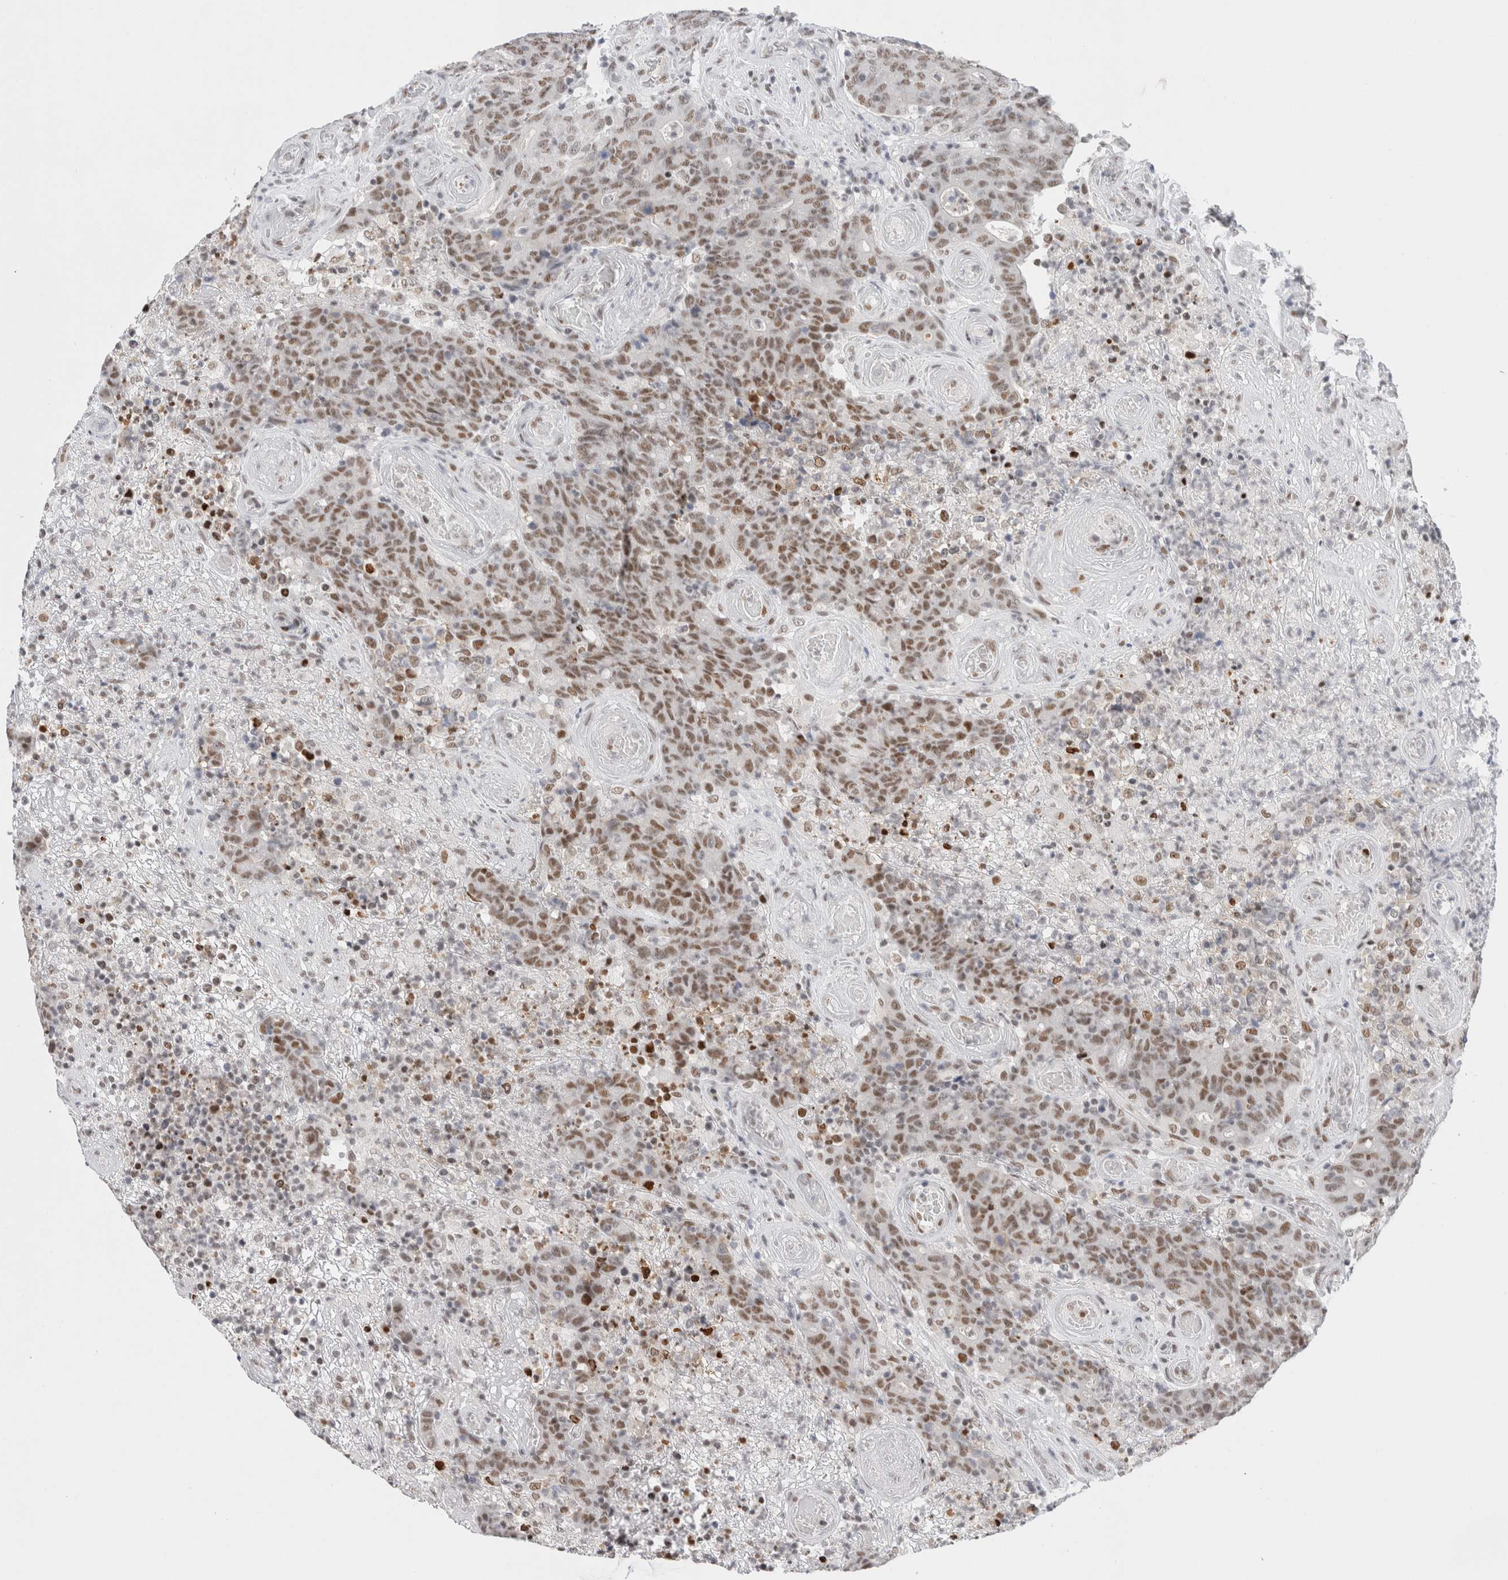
{"staining": {"intensity": "moderate", "quantity": ">75%", "location": "nuclear"}, "tissue": "colorectal cancer", "cell_type": "Tumor cells", "image_type": "cancer", "snomed": [{"axis": "morphology", "description": "Normal tissue, NOS"}, {"axis": "morphology", "description": "Adenocarcinoma, NOS"}, {"axis": "topography", "description": "Colon"}], "caption": "Brown immunohistochemical staining in human colorectal cancer displays moderate nuclear positivity in approximately >75% of tumor cells. The staining was performed using DAB (3,3'-diaminobenzidine), with brown indicating positive protein expression. Nuclei are stained blue with hematoxylin.", "gene": "COPS7A", "patient": {"sex": "female", "age": 75}}